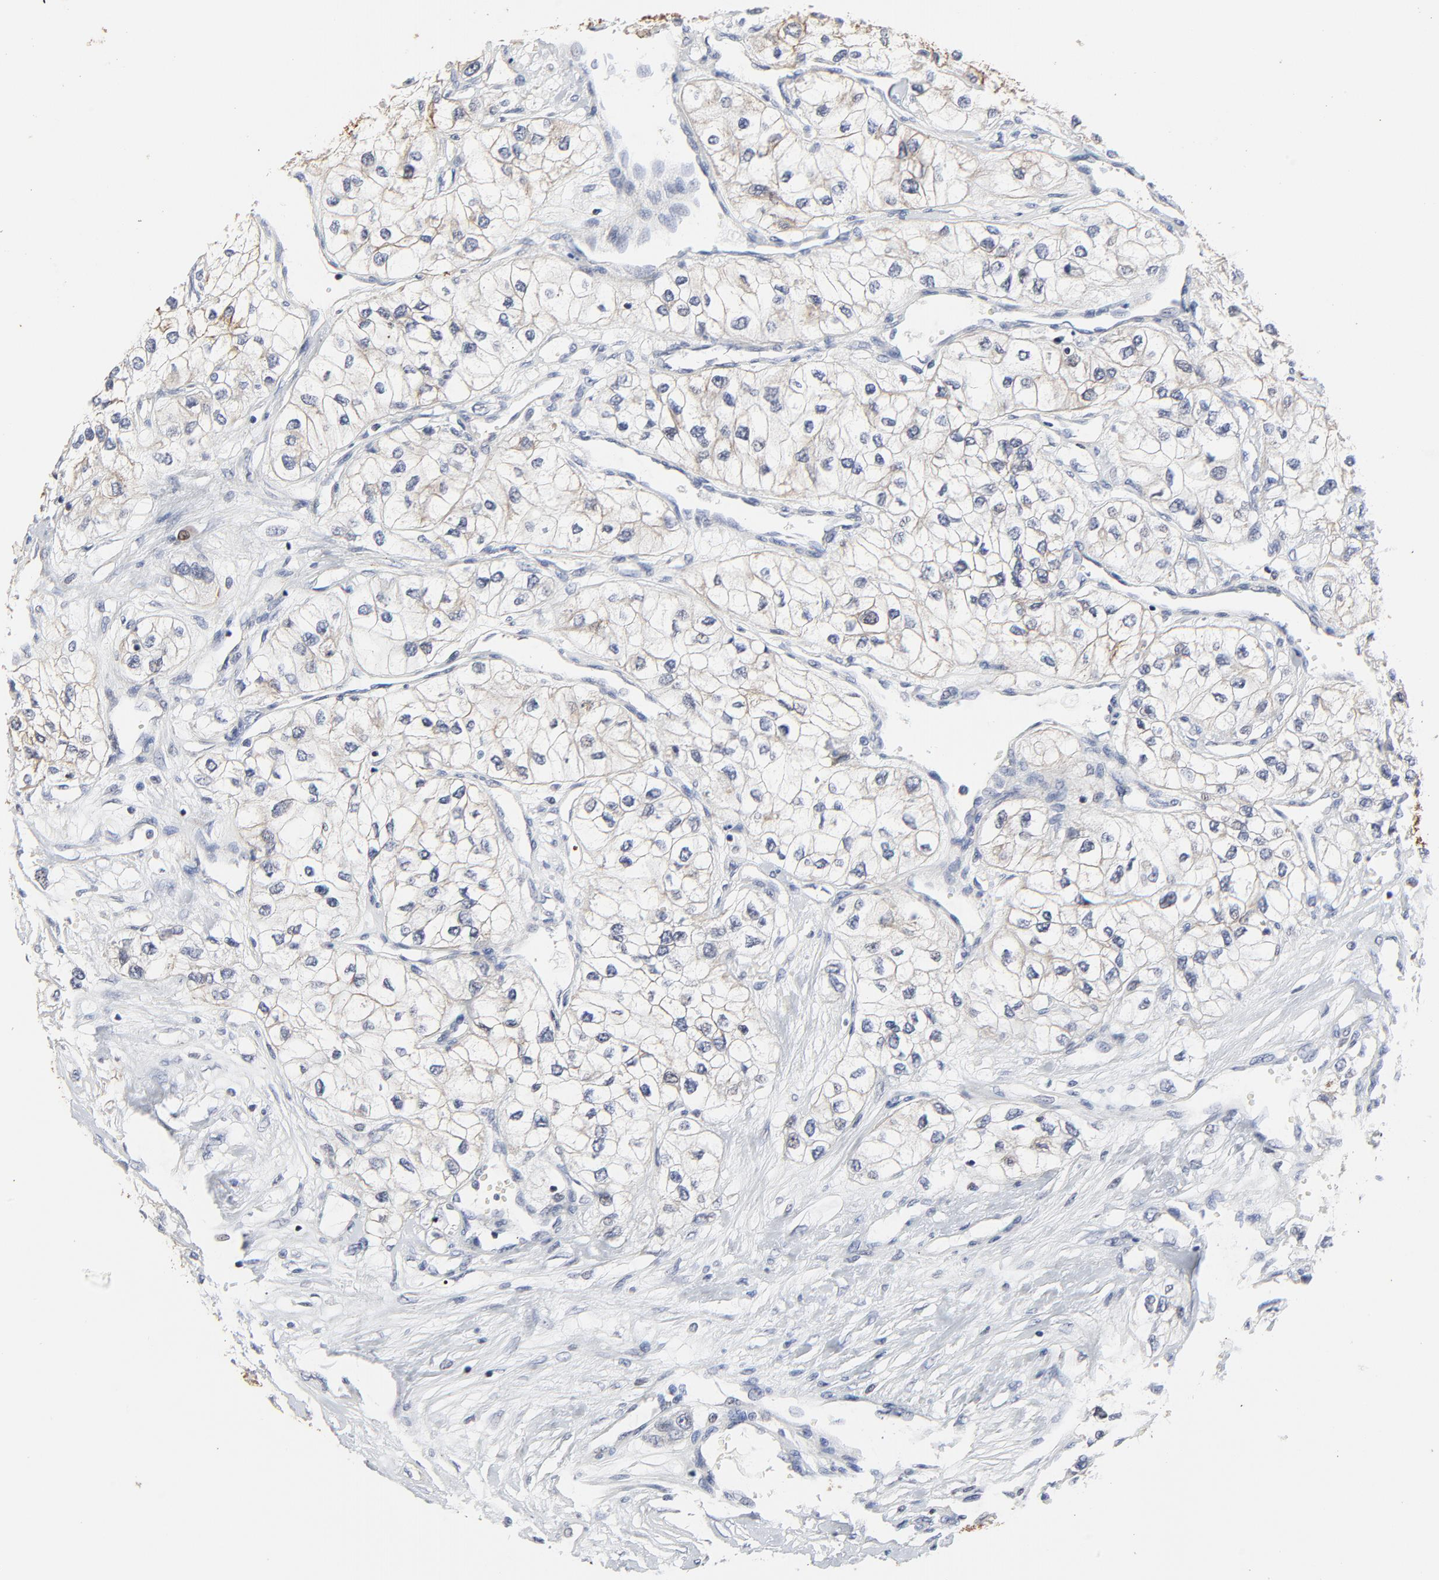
{"staining": {"intensity": "weak", "quantity": "<25%", "location": "cytoplasmic/membranous"}, "tissue": "renal cancer", "cell_type": "Tumor cells", "image_type": "cancer", "snomed": [{"axis": "morphology", "description": "Adenocarcinoma, NOS"}, {"axis": "topography", "description": "Kidney"}], "caption": "The IHC micrograph has no significant positivity in tumor cells of renal cancer (adenocarcinoma) tissue.", "gene": "LNX1", "patient": {"sex": "male", "age": 57}}